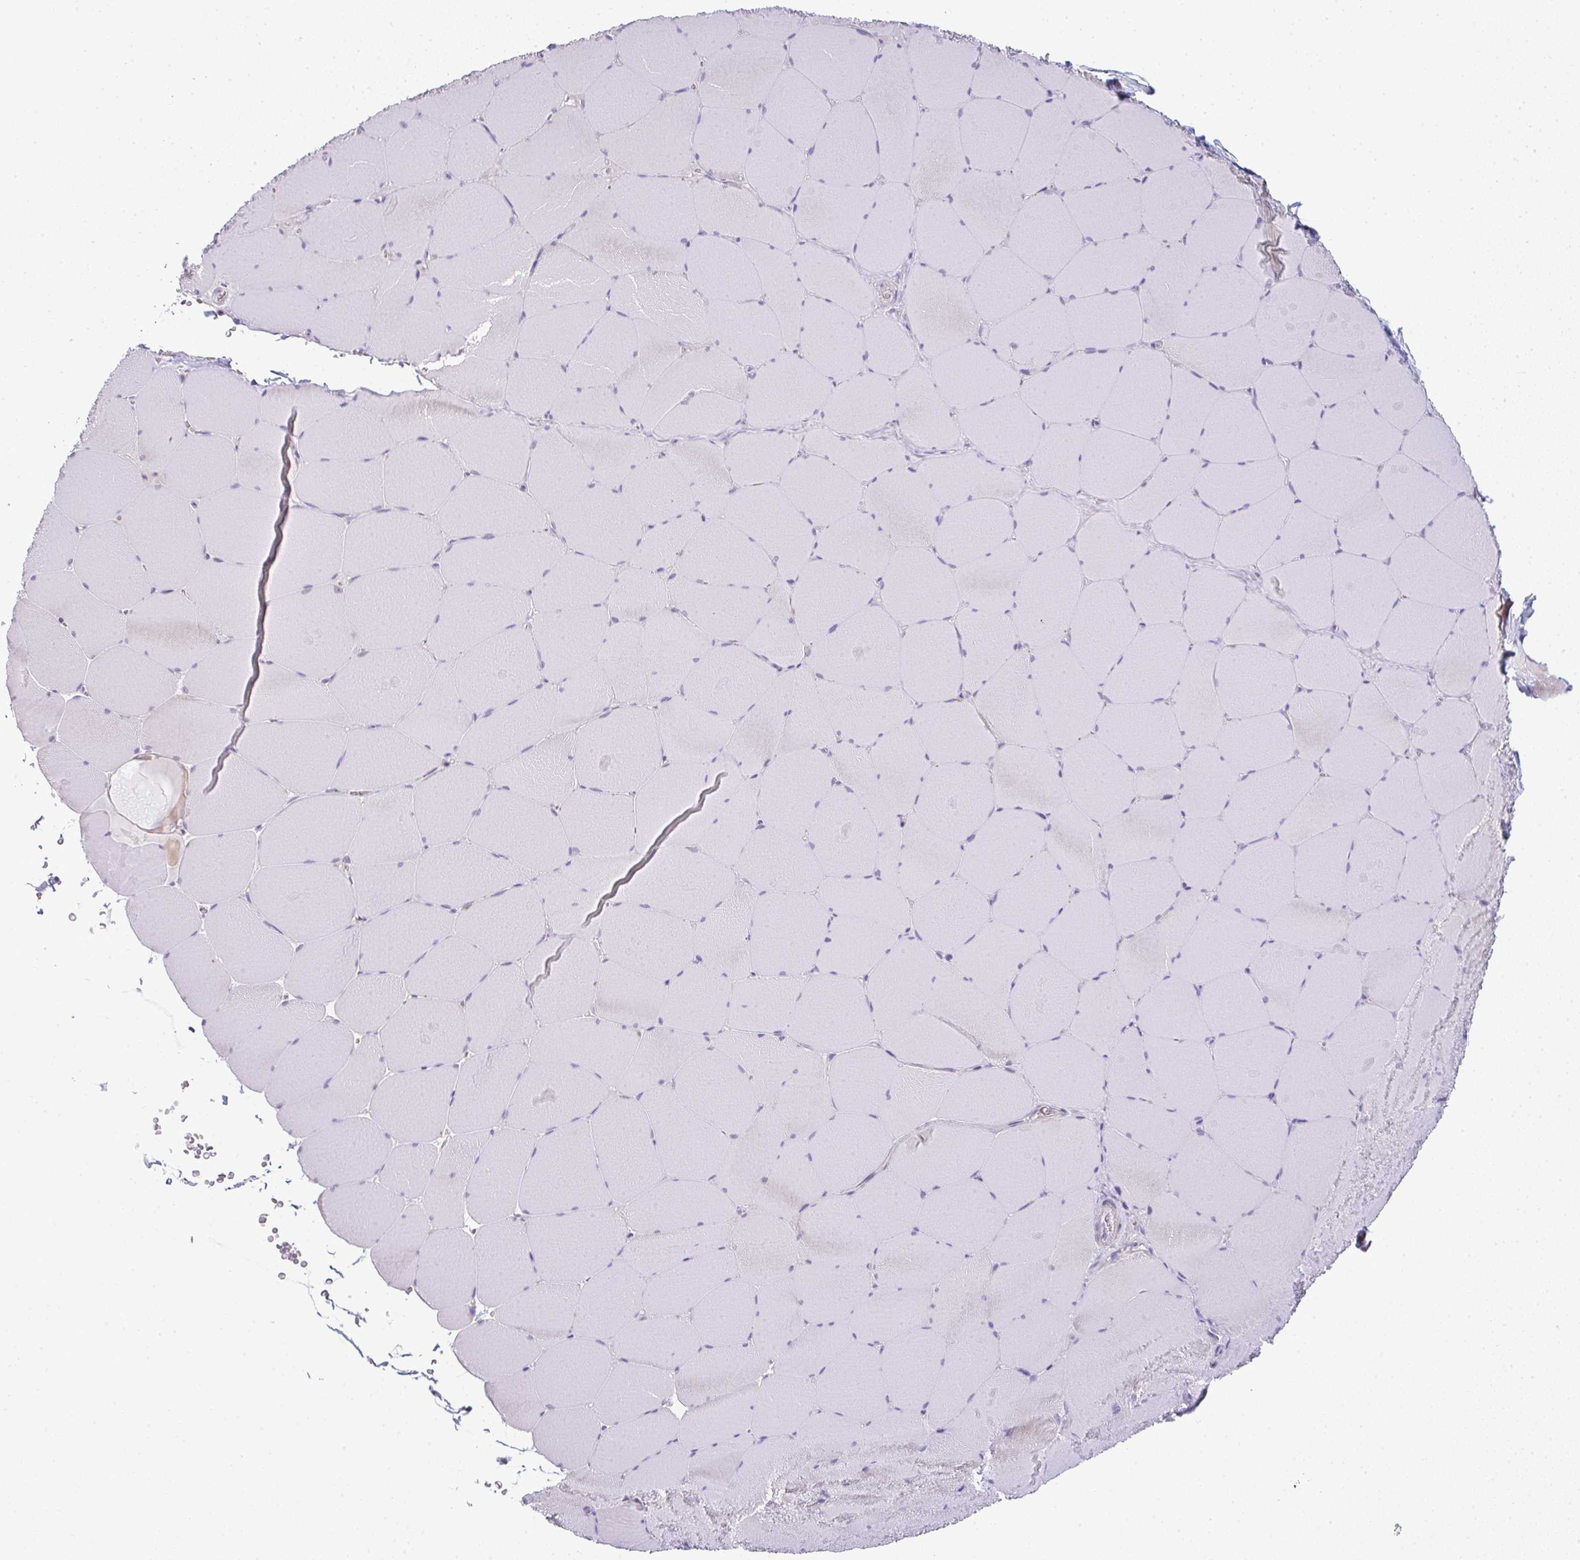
{"staining": {"intensity": "negative", "quantity": "none", "location": "none"}, "tissue": "skeletal muscle", "cell_type": "Myocytes", "image_type": "normal", "snomed": [{"axis": "morphology", "description": "Normal tissue, NOS"}, {"axis": "topography", "description": "Skeletal muscle"}, {"axis": "topography", "description": "Head-Neck"}], "caption": "Protein analysis of benign skeletal muscle reveals no significant positivity in myocytes. (DAB (3,3'-diaminobenzidine) IHC visualized using brightfield microscopy, high magnification).", "gene": "TEX33", "patient": {"sex": "male", "age": 66}}